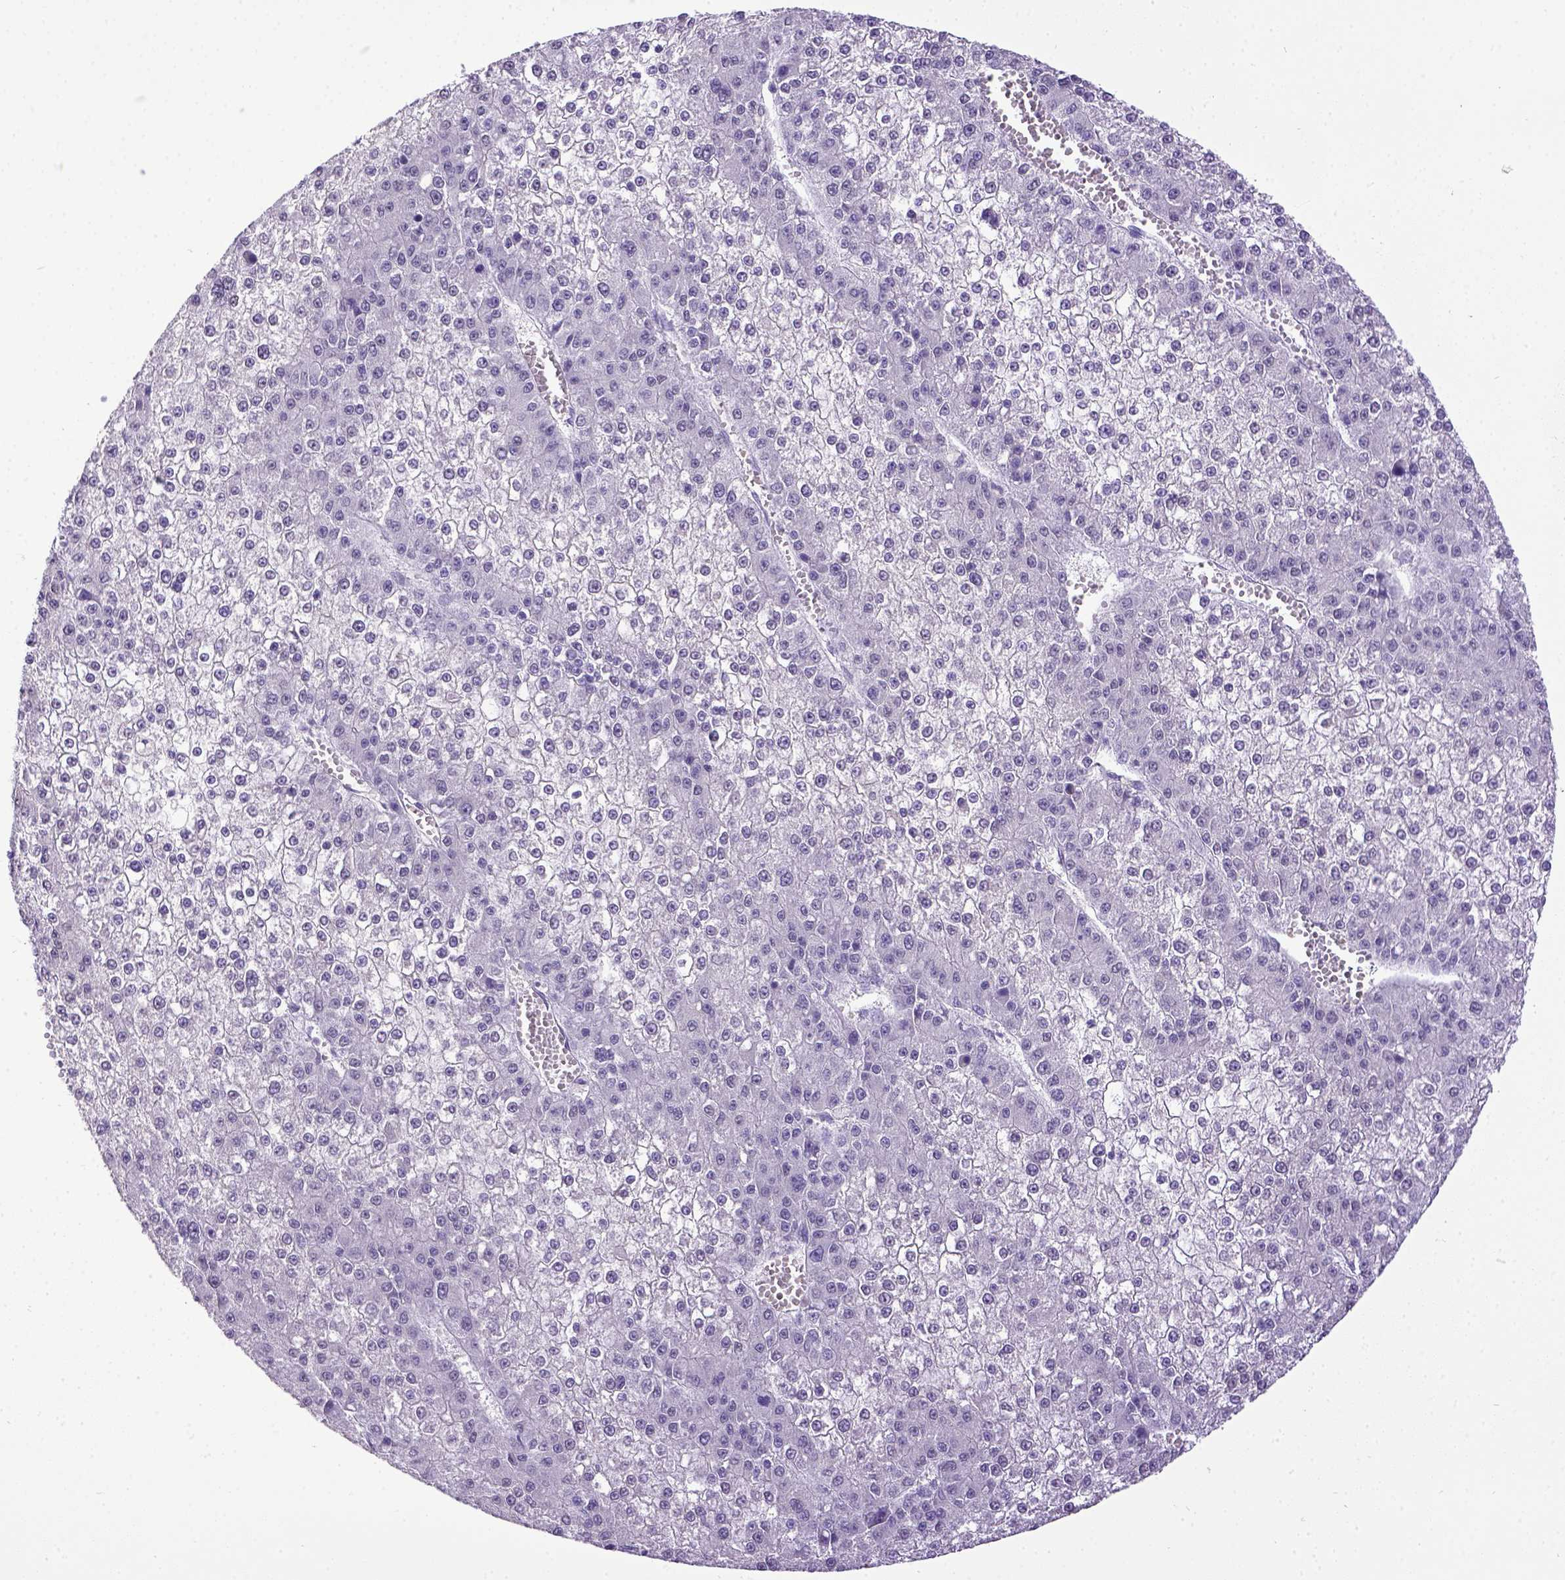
{"staining": {"intensity": "negative", "quantity": "none", "location": "none"}, "tissue": "liver cancer", "cell_type": "Tumor cells", "image_type": "cancer", "snomed": [{"axis": "morphology", "description": "Carcinoma, Hepatocellular, NOS"}, {"axis": "topography", "description": "Liver"}], "caption": "Immunohistochemical staining of human liver cancer demonstrates no significant expression in tumor cells.", "gene": "ESR1", "patient": {"sex": "female", "age": 73}}